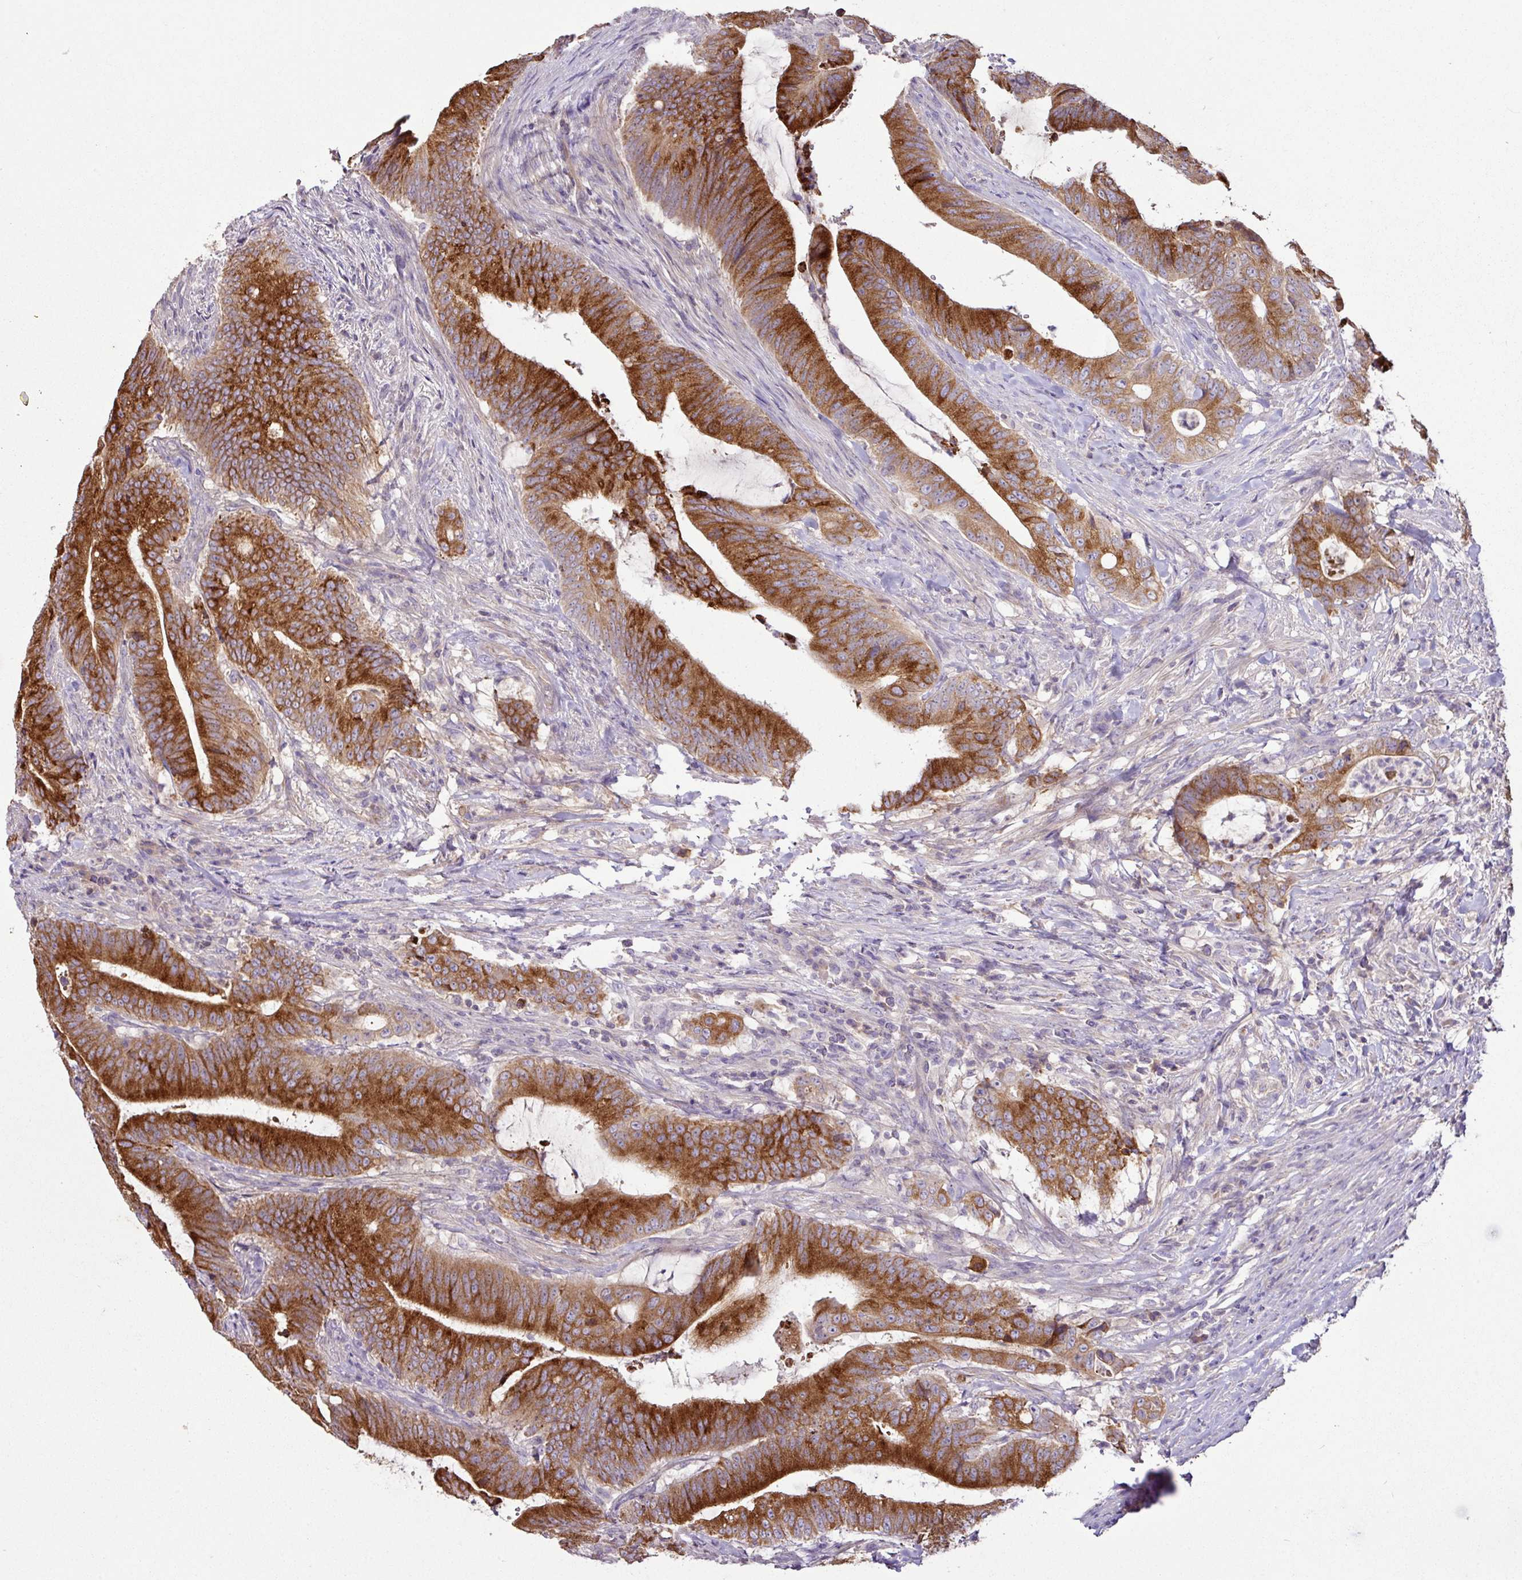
{"staining": {"intensity": "strong", "quantity": ">75%", "location": "cytoplasmic/membranous"}, "tissue": "colorectal cancer", "cell_type": "Tumor cells", "image_type": "cancer", "snomed": [{"axis": "morphology", "description": "Adenocarcinoma, NOS"}, {"axis": "topography", "description": "Colon"}], "caption": "Protein staining shows strong cytoplasmic/membranous expression in approximately >75% of tumor cells in colorectal cancer (adenocarcinoma). (DAB (3,3'-diaminobenzidine) IHC with brightfield microscopy, high magnification).", "gene": "AGR3", "patient": {"sex": "female", "age": 43}}